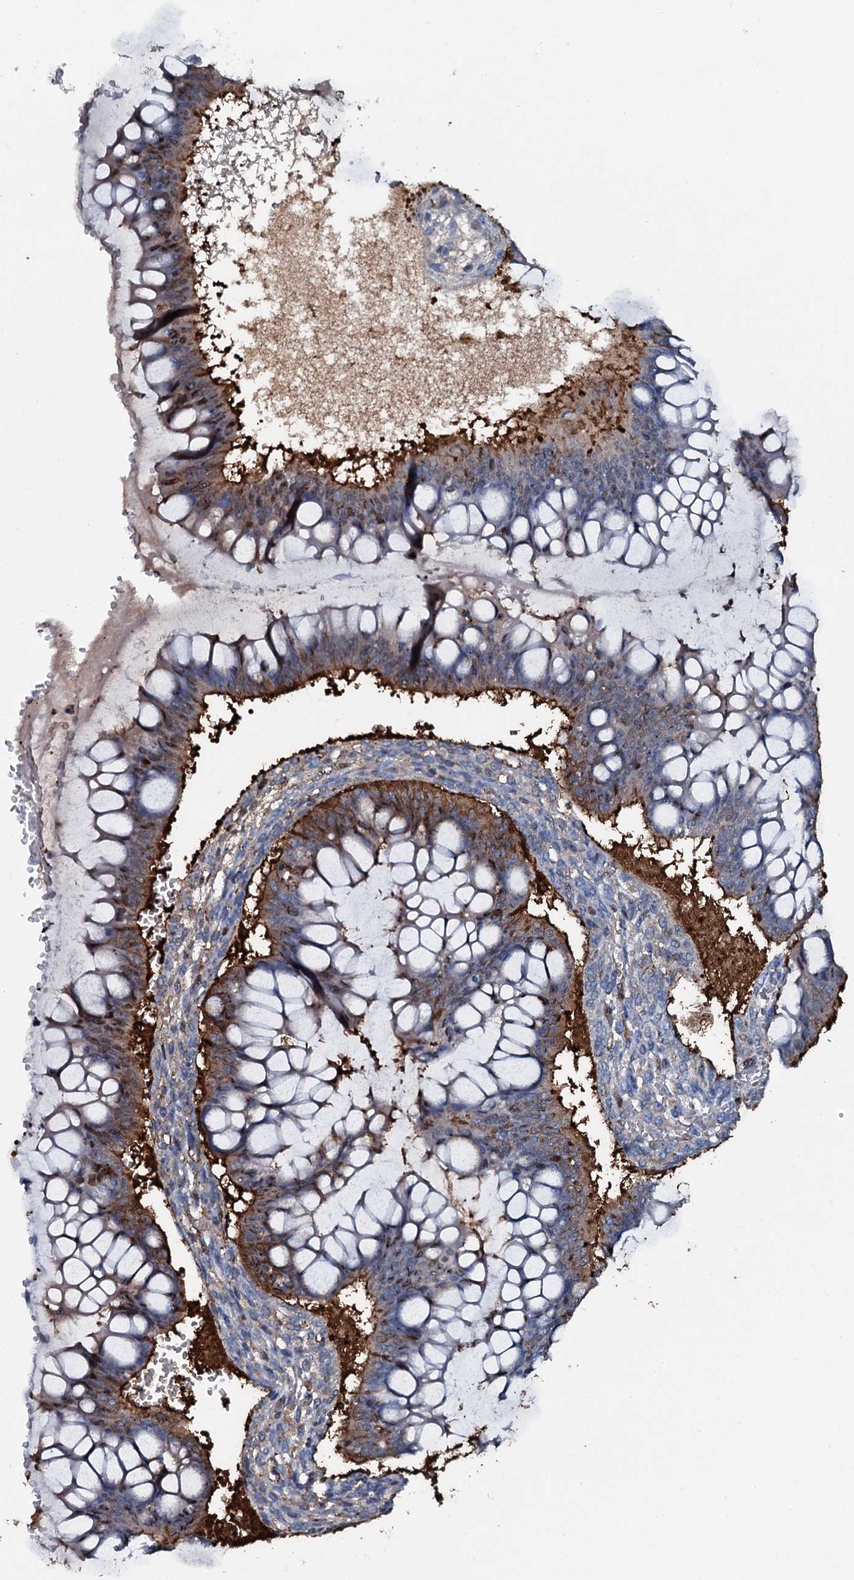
{"staining": {"intensity": "moderate", "quantity": "25%-75%", "location": "cytoplasmic/membranous,nuclear"}, "tissue": "ovarian cancer", "cell_type": "Tumor cells", "image_type": "cancer", "snomed": [{"axis": "morphology", "description": "Cystadenocarcinoma, mucinous, NOS"}, {"axis": "topography", "description": "Ovary"}], "caption": "An image of human mucinous cystadenocarcinoma (ovarian) stained for a protein displays moderate cytoplasmic/membranous and nuclear brown staining in tumor cells.", "gene": "MS4A4E", "patient": {"sex": "female", "age": 73}}